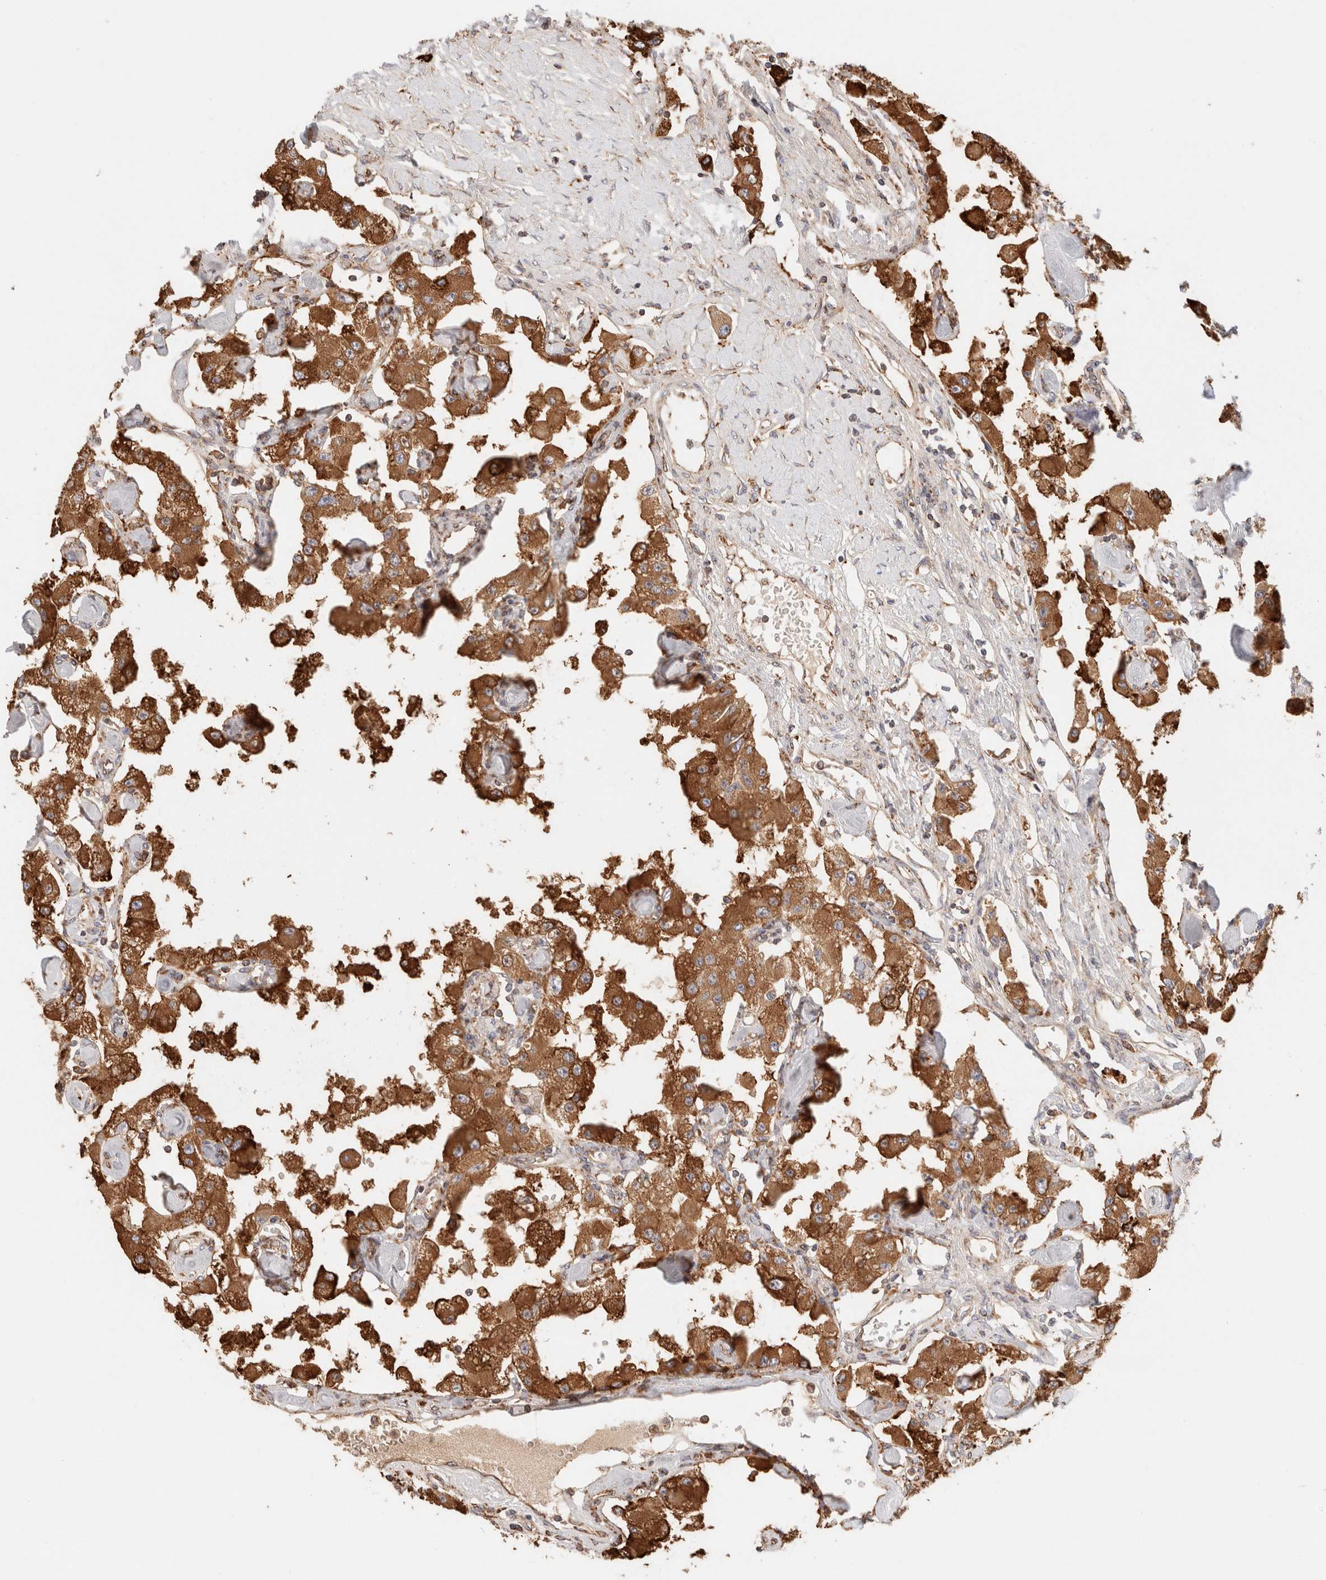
{"staining": {"intensity": "strong", "quantity": ">75%", "location": "cytoplasmic/membranous"}, "tissue": "carcinoid", "cell_type": "Tumor cells", "image_type": "cancer", "snomed": [{"axis": "morphology", "description": "Carcinoid, malignant, NOS"}, {"axis": "topography", "description": "Pancreas"}], "caption": "Tumor cells display strong cytoplasmic/membranous expression in approximately >75% of cells in carcinoid.", "gene": "FER", "patient": {"sex": "male", "age": 41}}